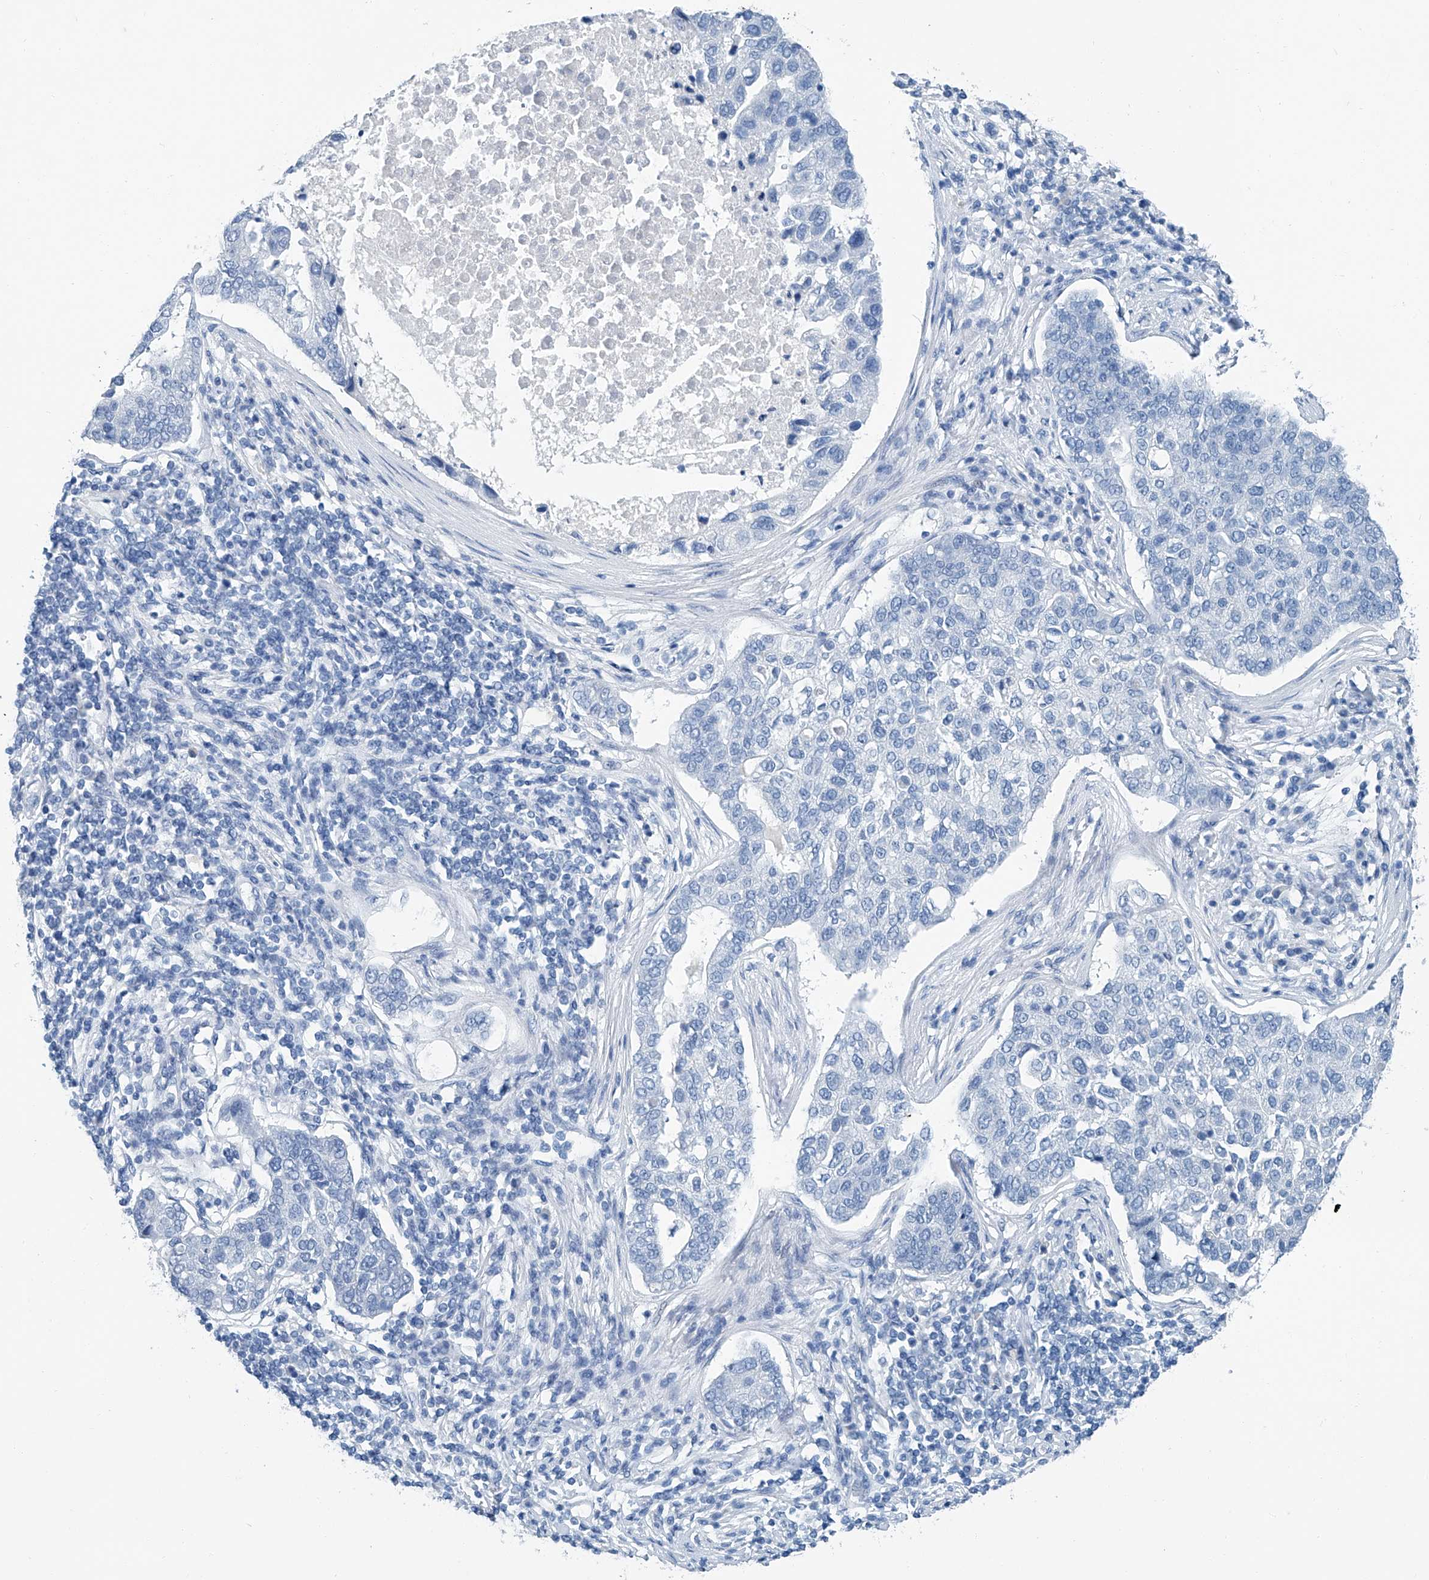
{"staining": {"intensity": "negative", "quantity": "none", "location": "none"}, "tissue": "pancreatic cancer", "cell_type": "Tumor cells", "image_type": "cancer", "snomed": [{"axis": "morphology", "description": "Adenocarcinoma, NOS"}, {"axis": "topography", "description": "Pancreas"}], "caption": "A high-resolution histopathology image shows IHC staining of adenocarcinoma (pancreatic), which demonstrates no significant positivity in tumor cells.", "gene": "CYP2A7", "patient": {"sex": "female", "age": 61}}